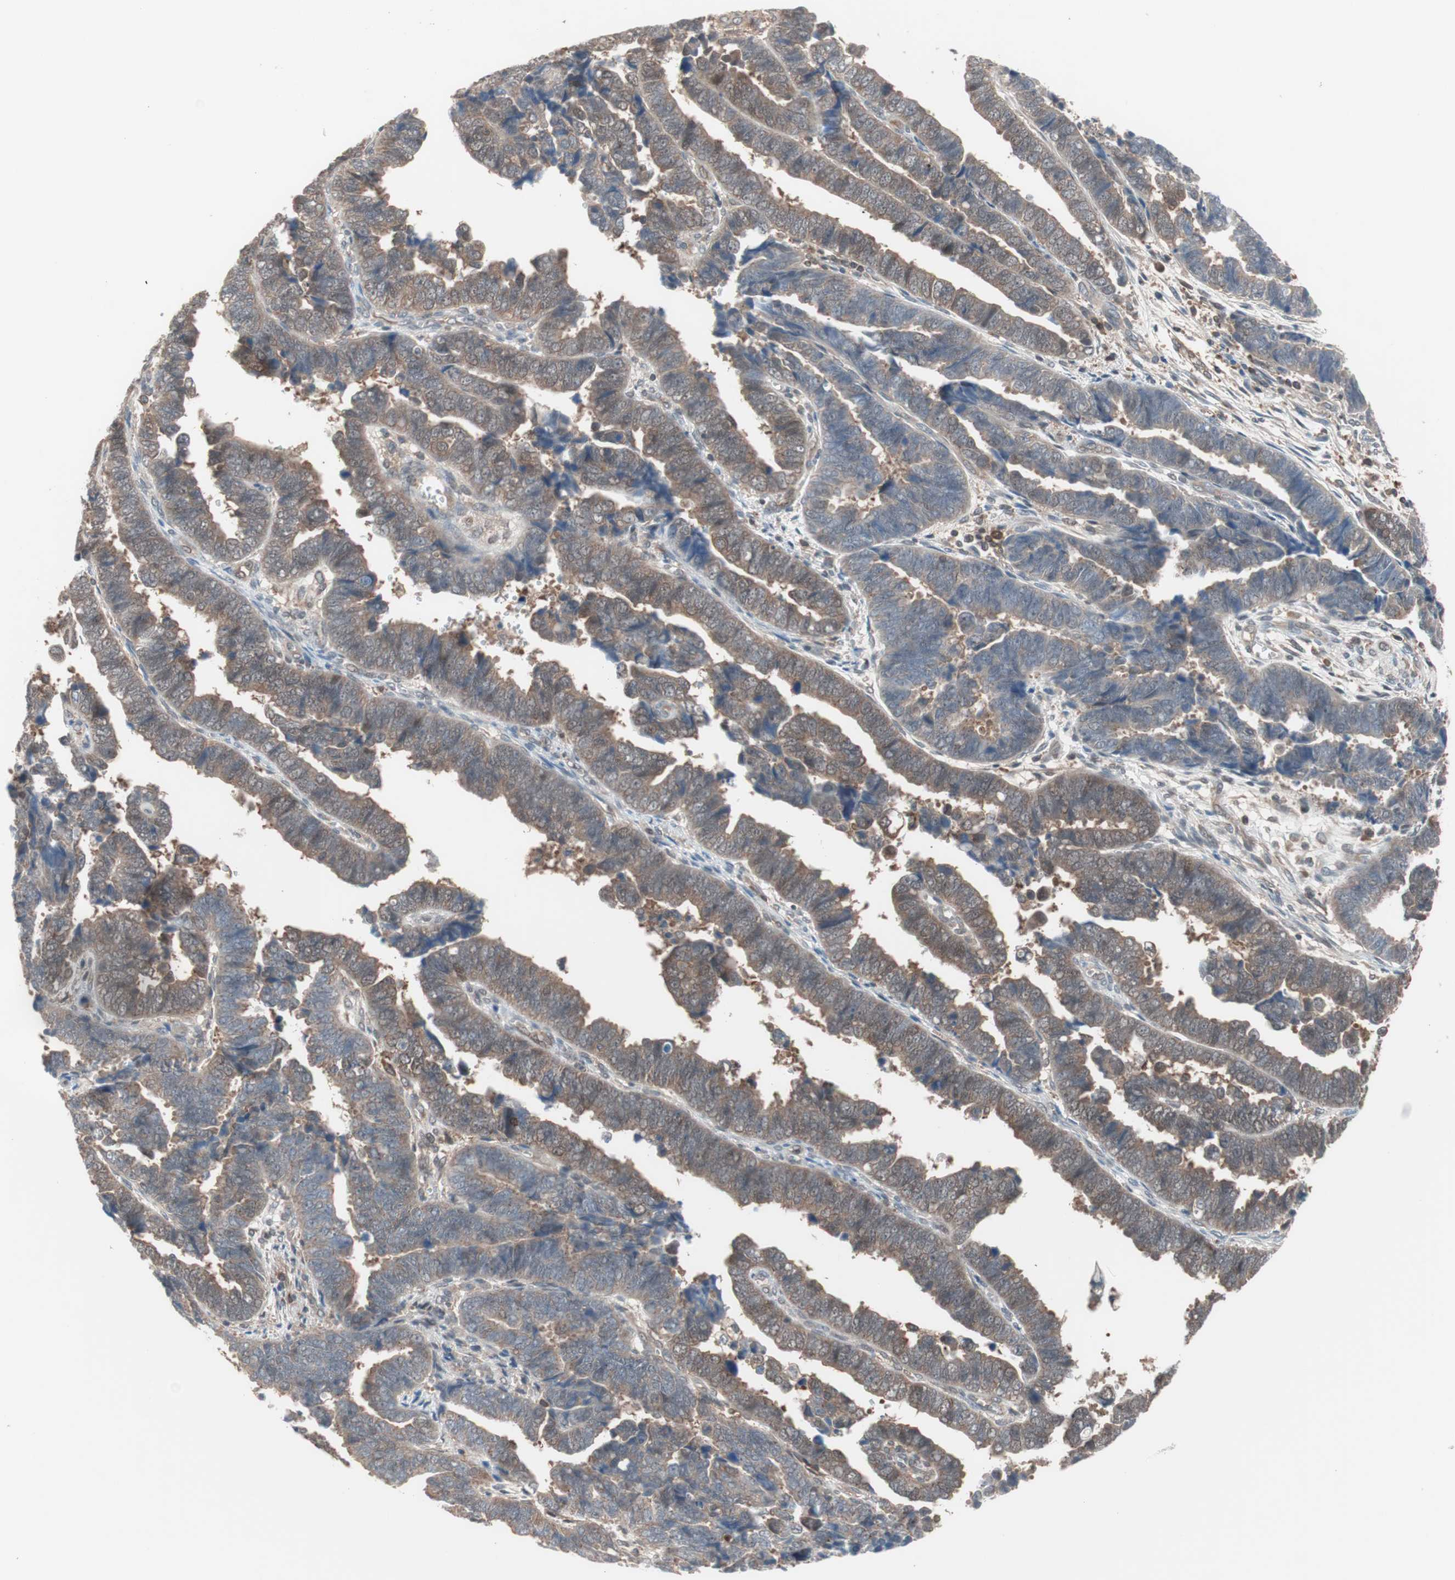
{"staining": {"intensity": "weak", "quantity": "25%-75%", "location": "cytoplasmic/membranous"}, "tissue": "endometrial cancer", "cell_type": "Tumor cells", "image_type": "cancer", "snomed": [{"axis": "morphology", "description": "Adenocarcinoma, NOS"}, {"axis": "topography", "description": "Endometrium"}], "caption": "An image of human adenocarcinoma (endometrial) stained for a protein reveals weak cytoplasmic/membranous brown staining in tumor cells. The staining is performed using DAB brown chromogen to label protein expression. The nuclei are counter-stained blue using hematoxylin.", "gene": "GALT", "patient": {"sex": "female", "age": 75}}